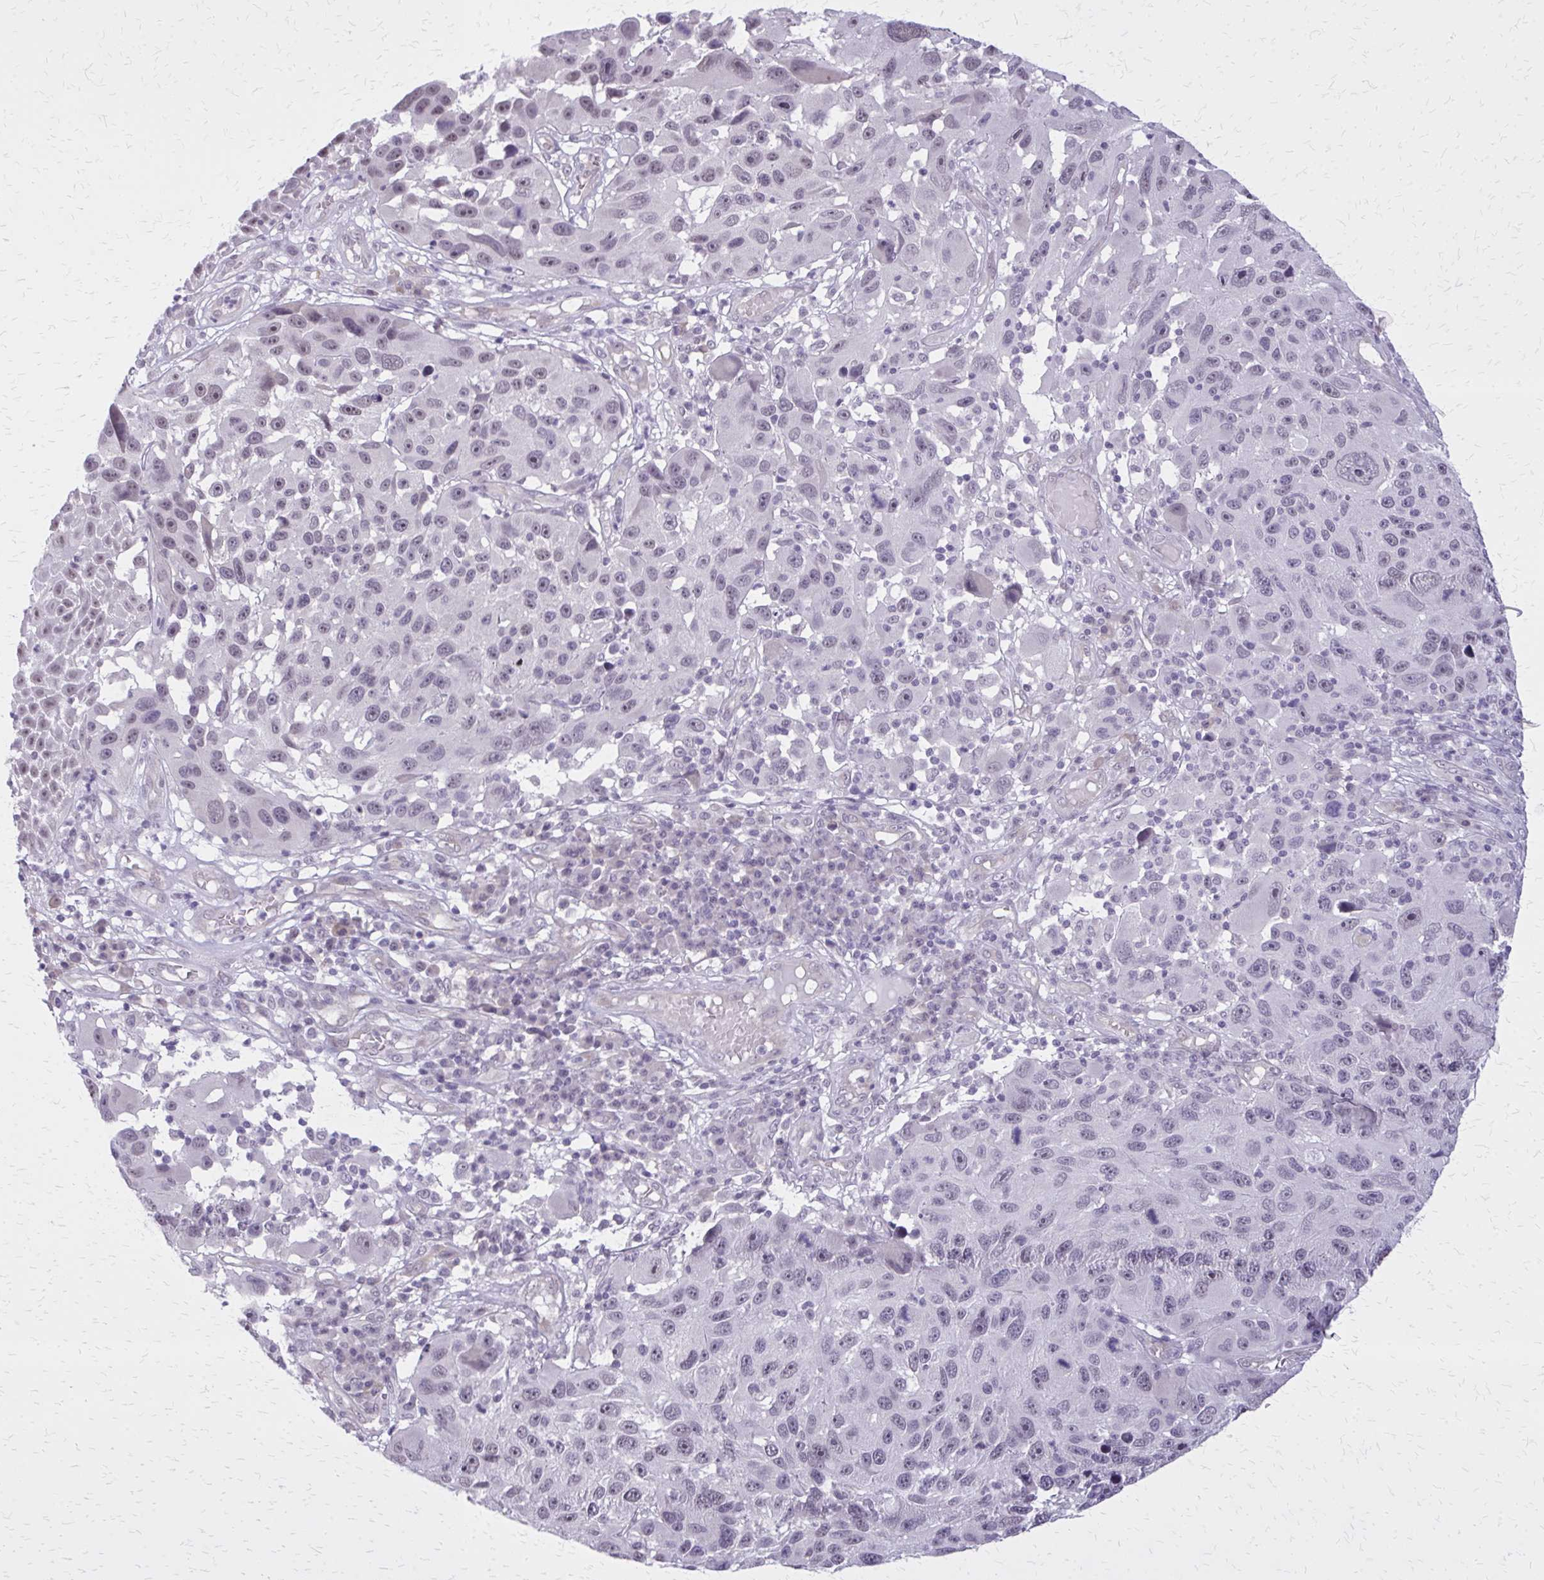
{"staining": {"intensity": "weak", "quantity": "<25%", "location": "nuclear"}, "tissue": "melanoma", "cell_type": "Tumor cells", "image_type": "cancer", "snomed": [{"axis": "morphology", "description": "Malignant melanoma, NOS"}, {"axis": "topography", "description": "Skin"}], "caption": "Immunohistochemistry (IHC) photomicrograph of neoplastic tissue: human melanoma stained with DAB displays no significant protein positivity in tumor cells. (Stains: DAB (3,3'-diaminobenzidine) immunohistochemistry (IHC) with hematoxylin counter stain, Microscopy: brightfield microscopy at high magnification).", "gene": "PLCB1", "patient": {"sex": "male", "age": 53}}